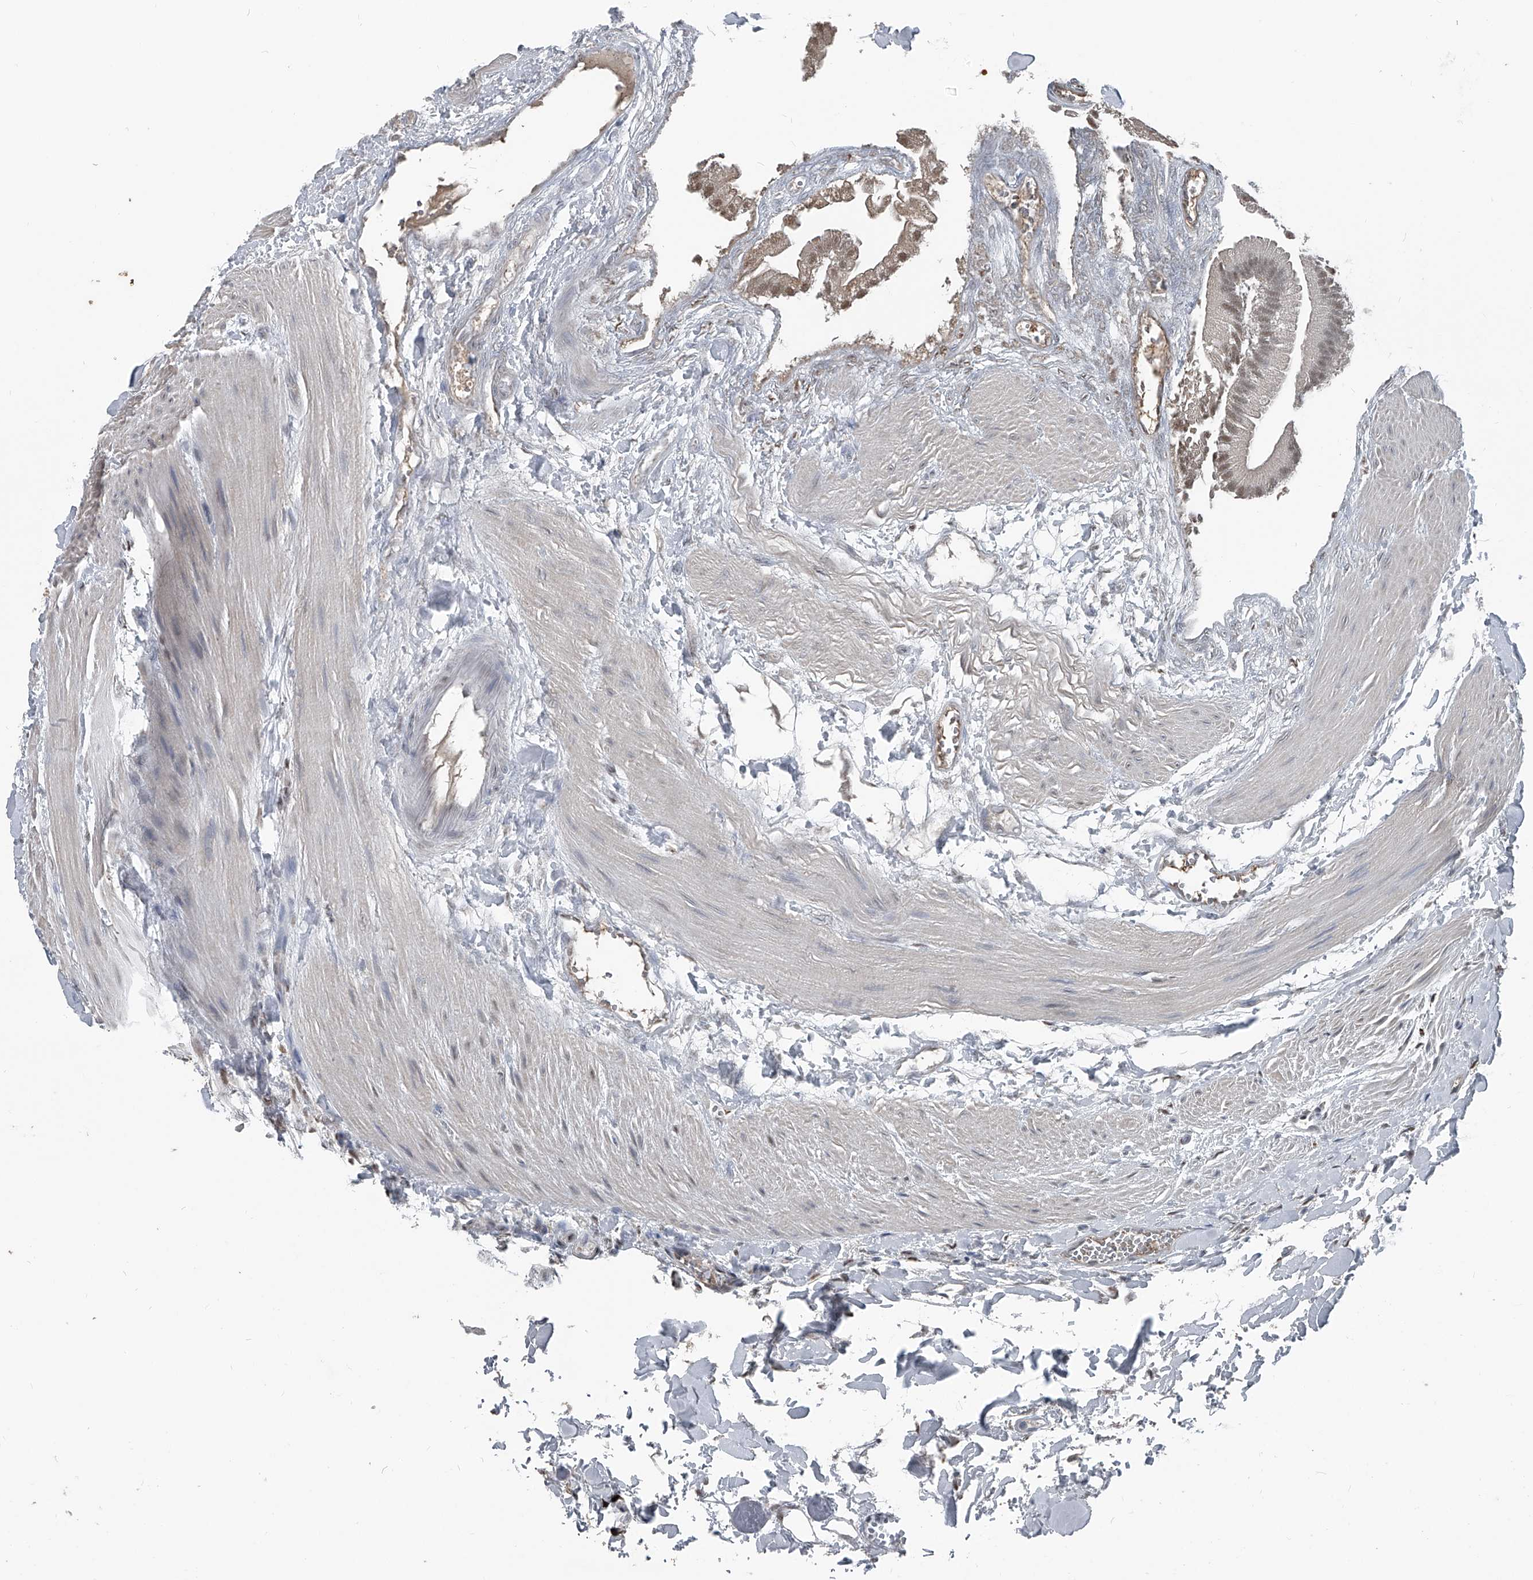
{"staining": {"intensity": "strong", "quantity": ">75%", "location": "cytoplasmic/membranous,nuclear"}, "tissue": "gallbladder", "cell_type": "Glandular cells", "image_type": "normal", "snomed": [{"axis": "morphology", "description": "Normal tissue, NOS"}, {"axis": "topography", "description": "Gallbladder"}], "caption": "A high amount of strong cytoplasmic/membranous,nuclear positivity is appreciated in about >75% of glandular cells in benign gallbladder. (DAB IHC, brown staining for protein, blue staining for nuclei).", "gene": "FKBP5", "patient": {"sex": "male", "age": 55}}